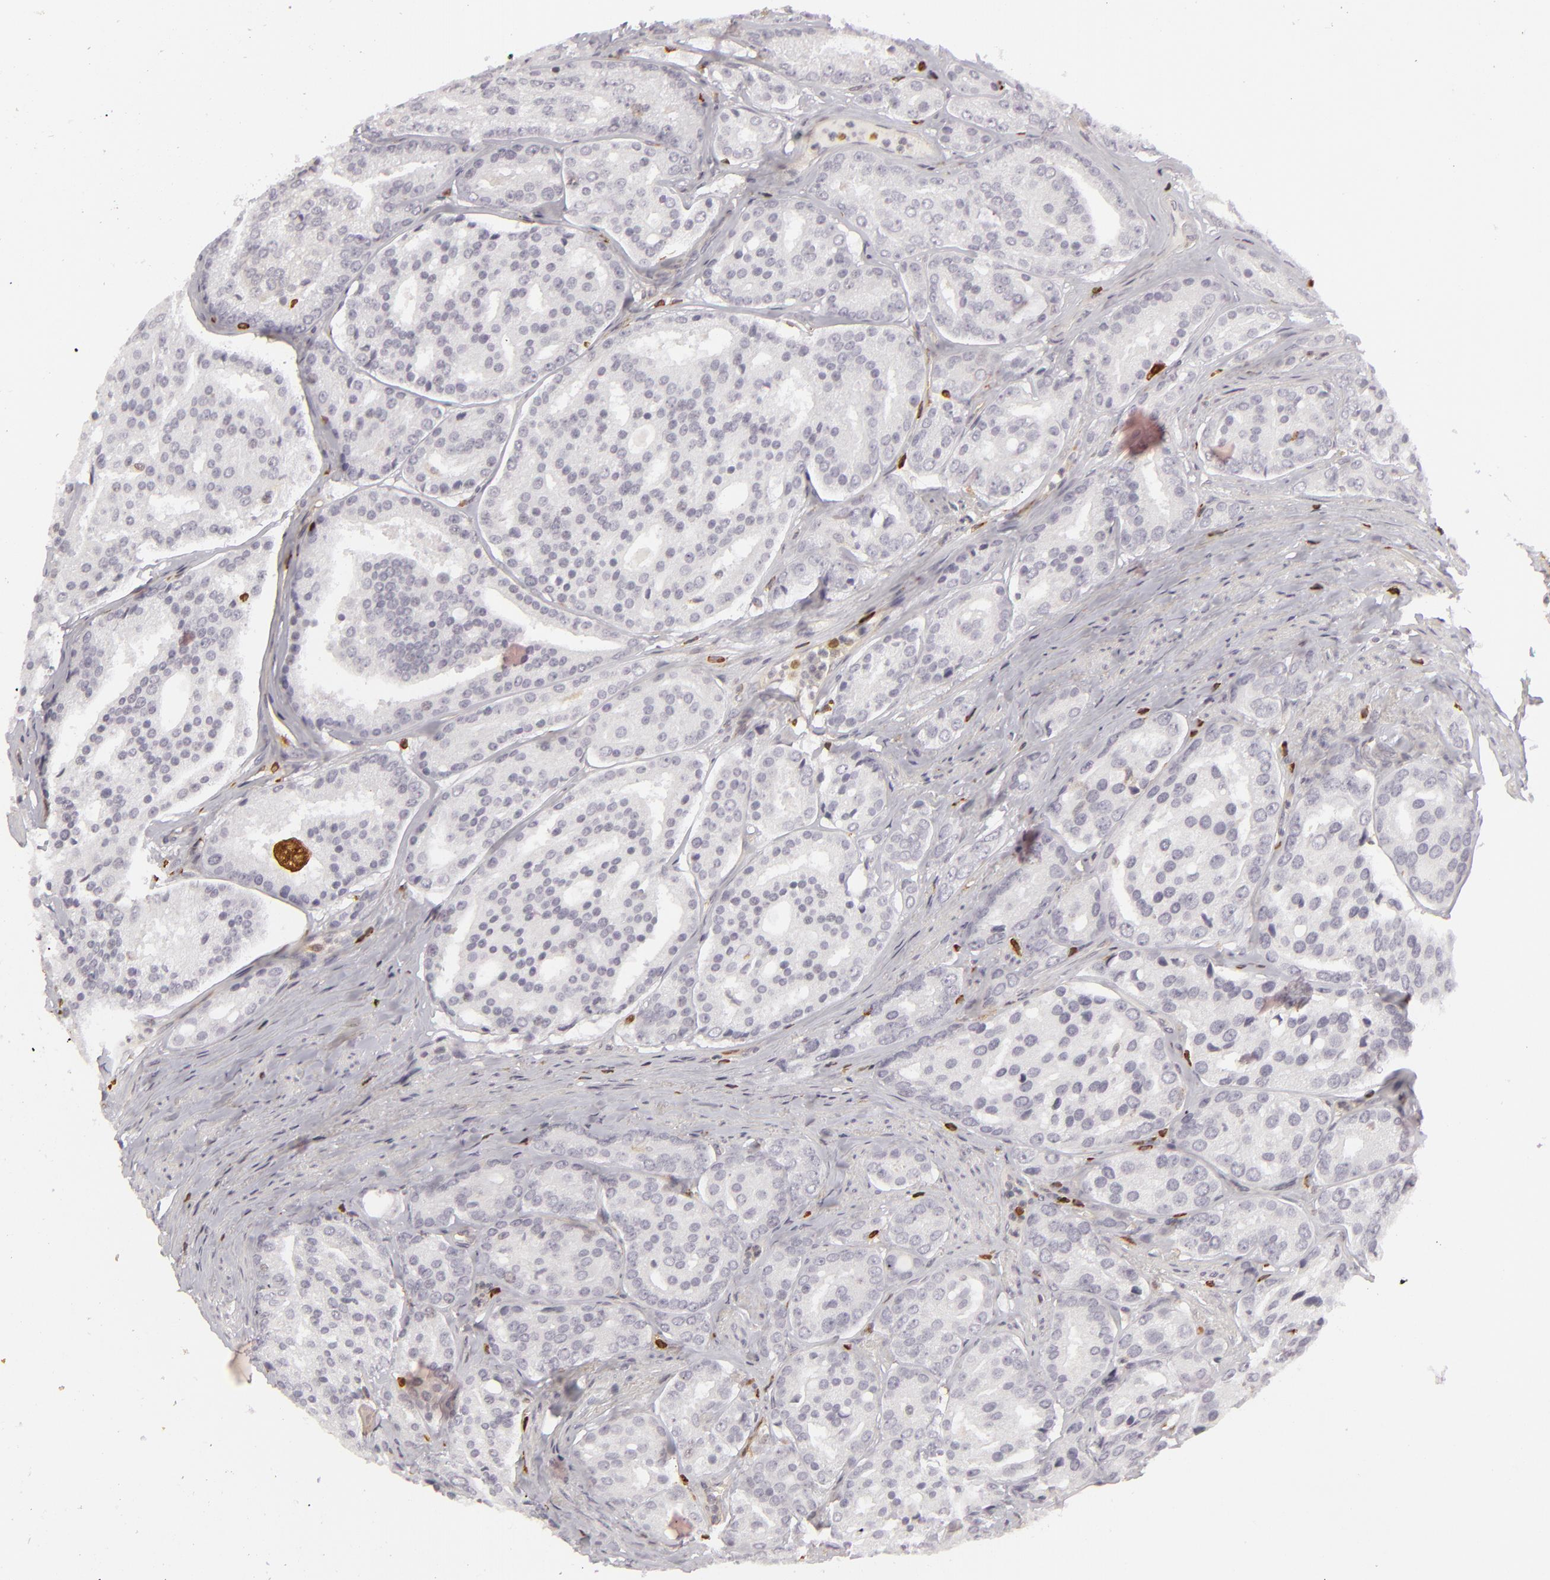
{"staining": {"intensity": "negative", "quantity": "none", "location": "none"}, "tissue": "prostate cancer", "cell_type": "Tumor cells", "image_type": "cancer", "snomed": [{"axis": "morphology", "description": "Adenocarcinoma, High grade"}, {"axis": "topography", "description": "Prostate"}], "caption": "Immunohistochemistry micrograph of neoplastic tissue: prostate adenocarcinoma (high-grade) stained with DAB demonstrates no significant protein staining in tumor cells.", "gene": "APOBEC3G", "patient": {"sex": "male", "age": 64}}